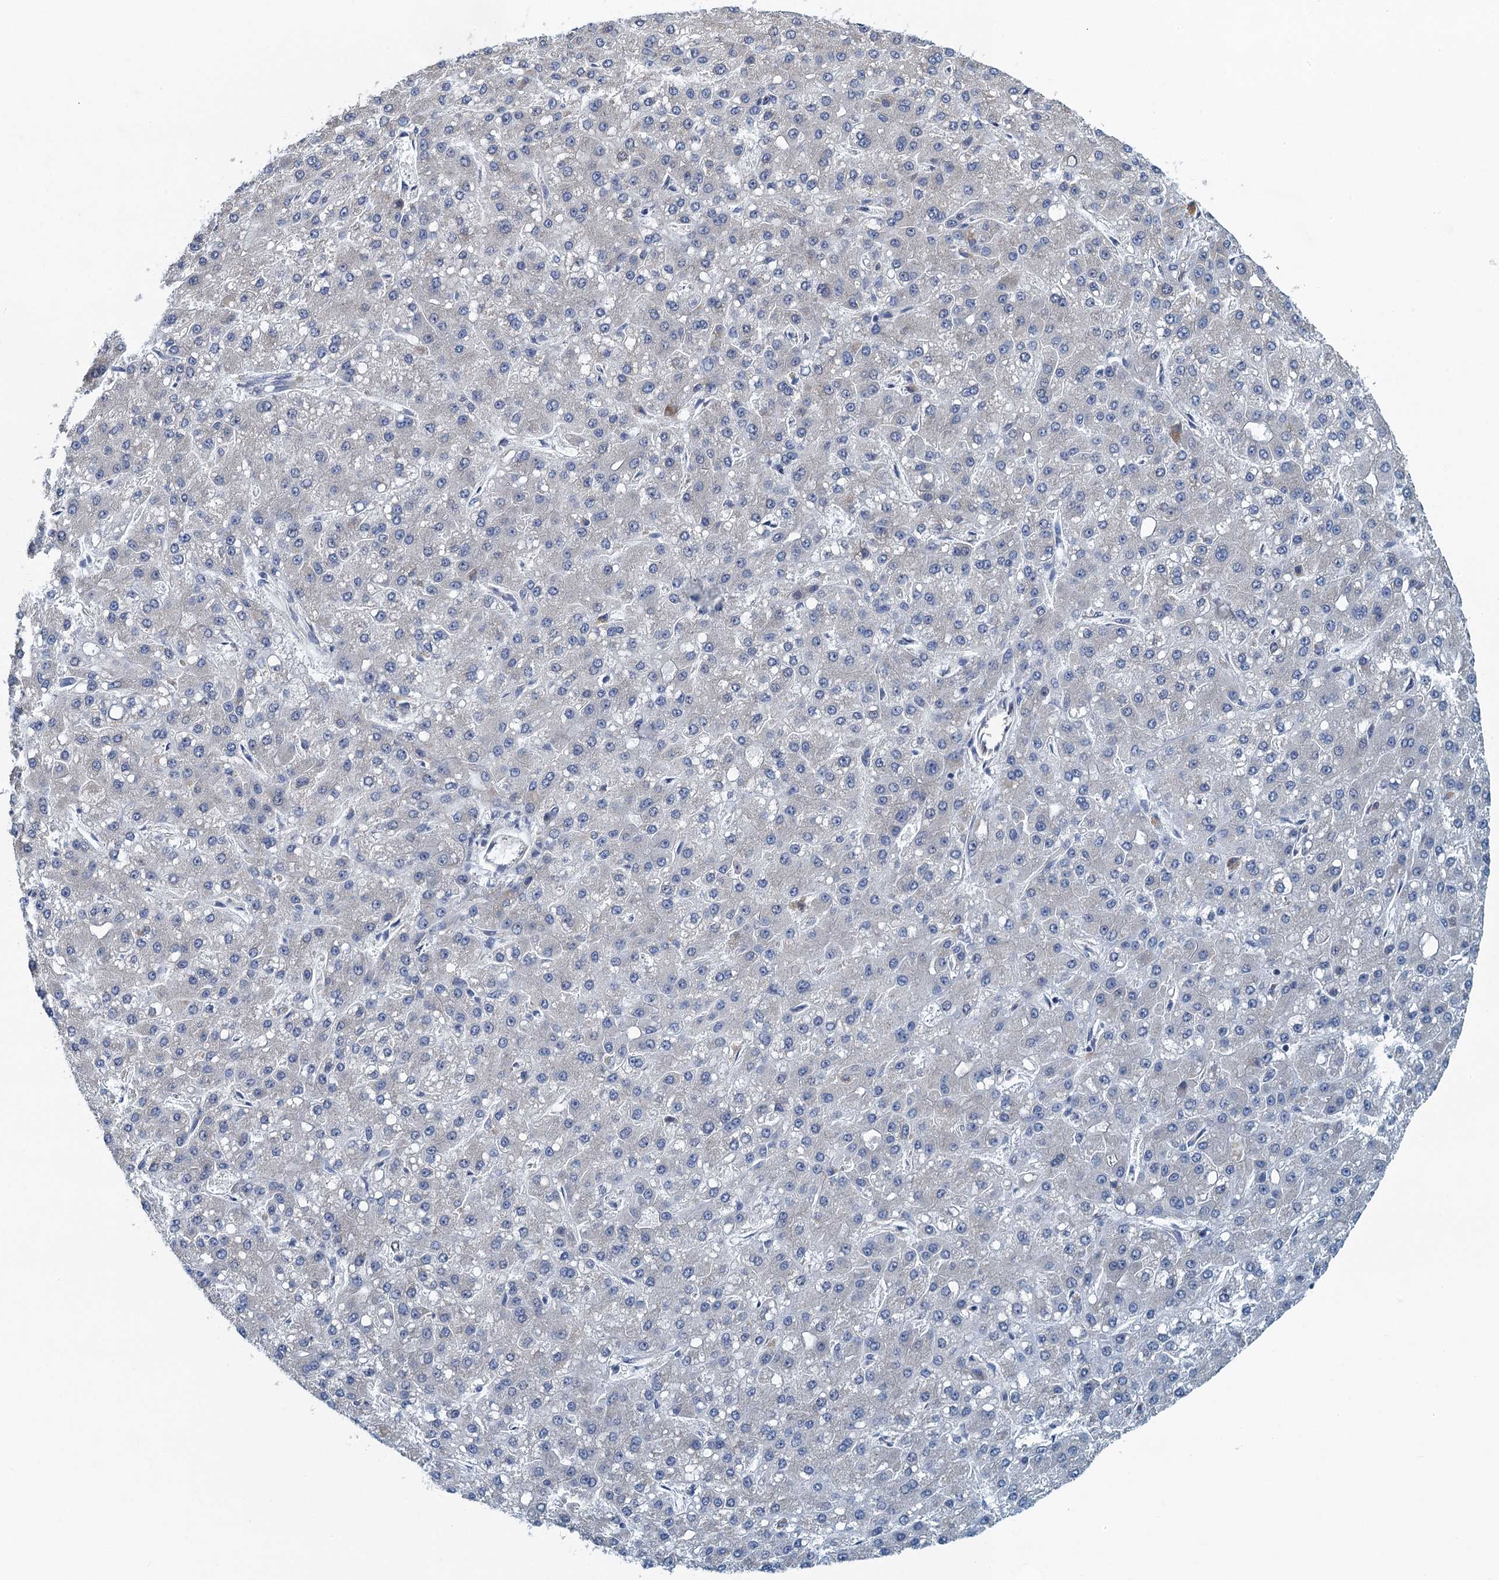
{"staining": {"intensity": "negative", "quantity": "none", "location": "none"}, "tissue": "liver cancer", "cell_type": "Tumor cells", "image_type": "cancer", "snomed": [{"axis": "morphology", "description": "Carcinoma, Hepatocellular, NOS"}, {"axis": "topography", "description": "Liver"}], "caption": "Immunohistochemistry histopathology image of human liver cancer stained for a protein (brown), which reveals no staining in tumor cells. (Stains: DAB immunohistochemistry with hematoxylin counter stain, Microscopy: brightfield microscopy at high magnification).", "gene": "ALG2", "patient": {"sex": "male", "age": 67}}